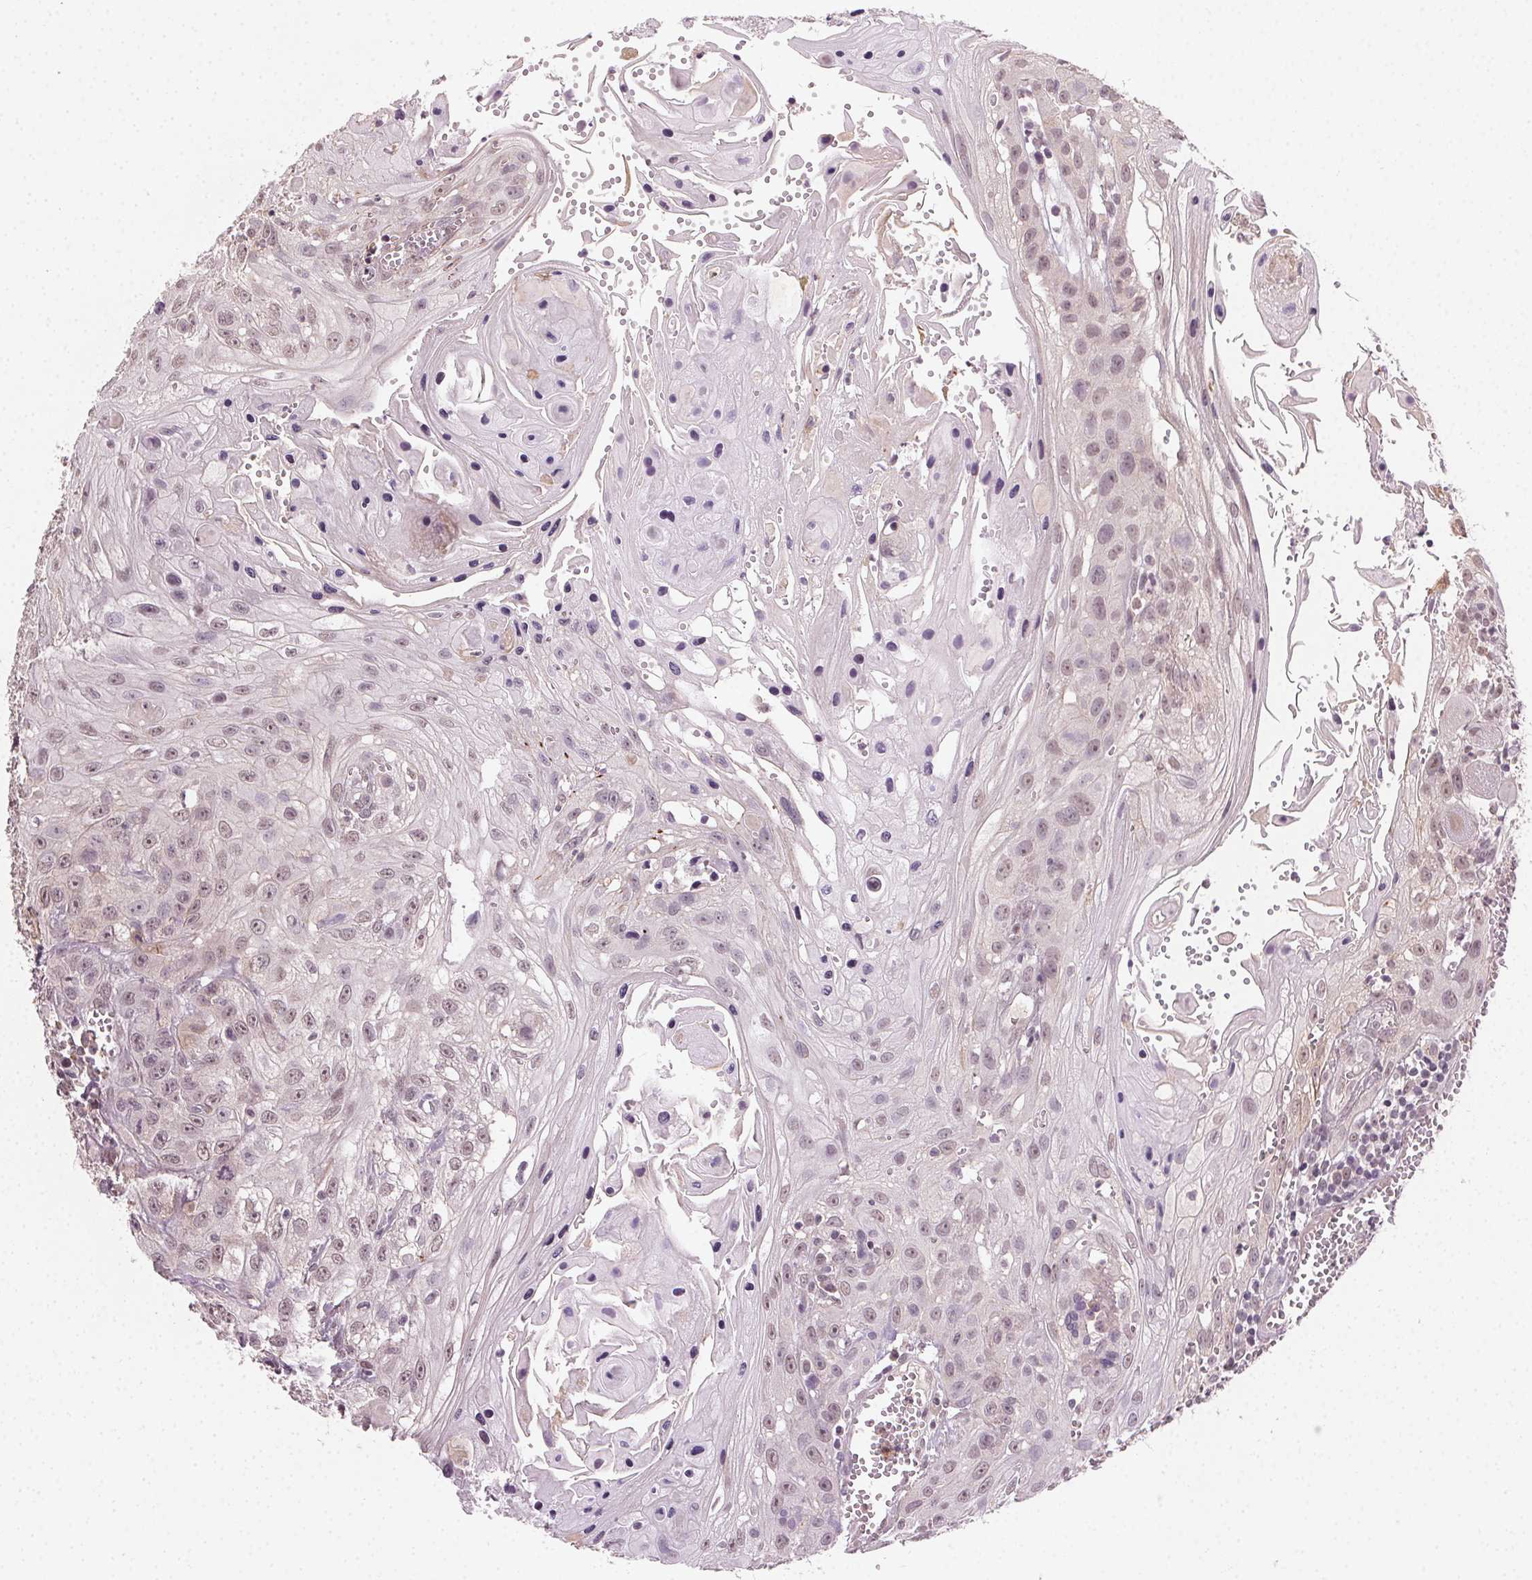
{"staining": {"intensity": "negative", "quantity": "none", "location": "none"}, "tissue": "head and neck cancer", "cell_type": "Tumor cells", "image_type": "cancer", "snomed": [{"axis": "morphology", "description": "Squamous cell carcinoma, NOS"}, {"axis": "topography", "description": "Oral tissue"}, {"axis": "topography", "description": "Head-Neck"}], "caption": "This is an immunohistochemistry photomicrograph of human head and neck cancer (squamous cell carcinoma). There is no expression in tumor cells.", "gene": "TUB", "patient": {"sex": "male", "age": 58}}